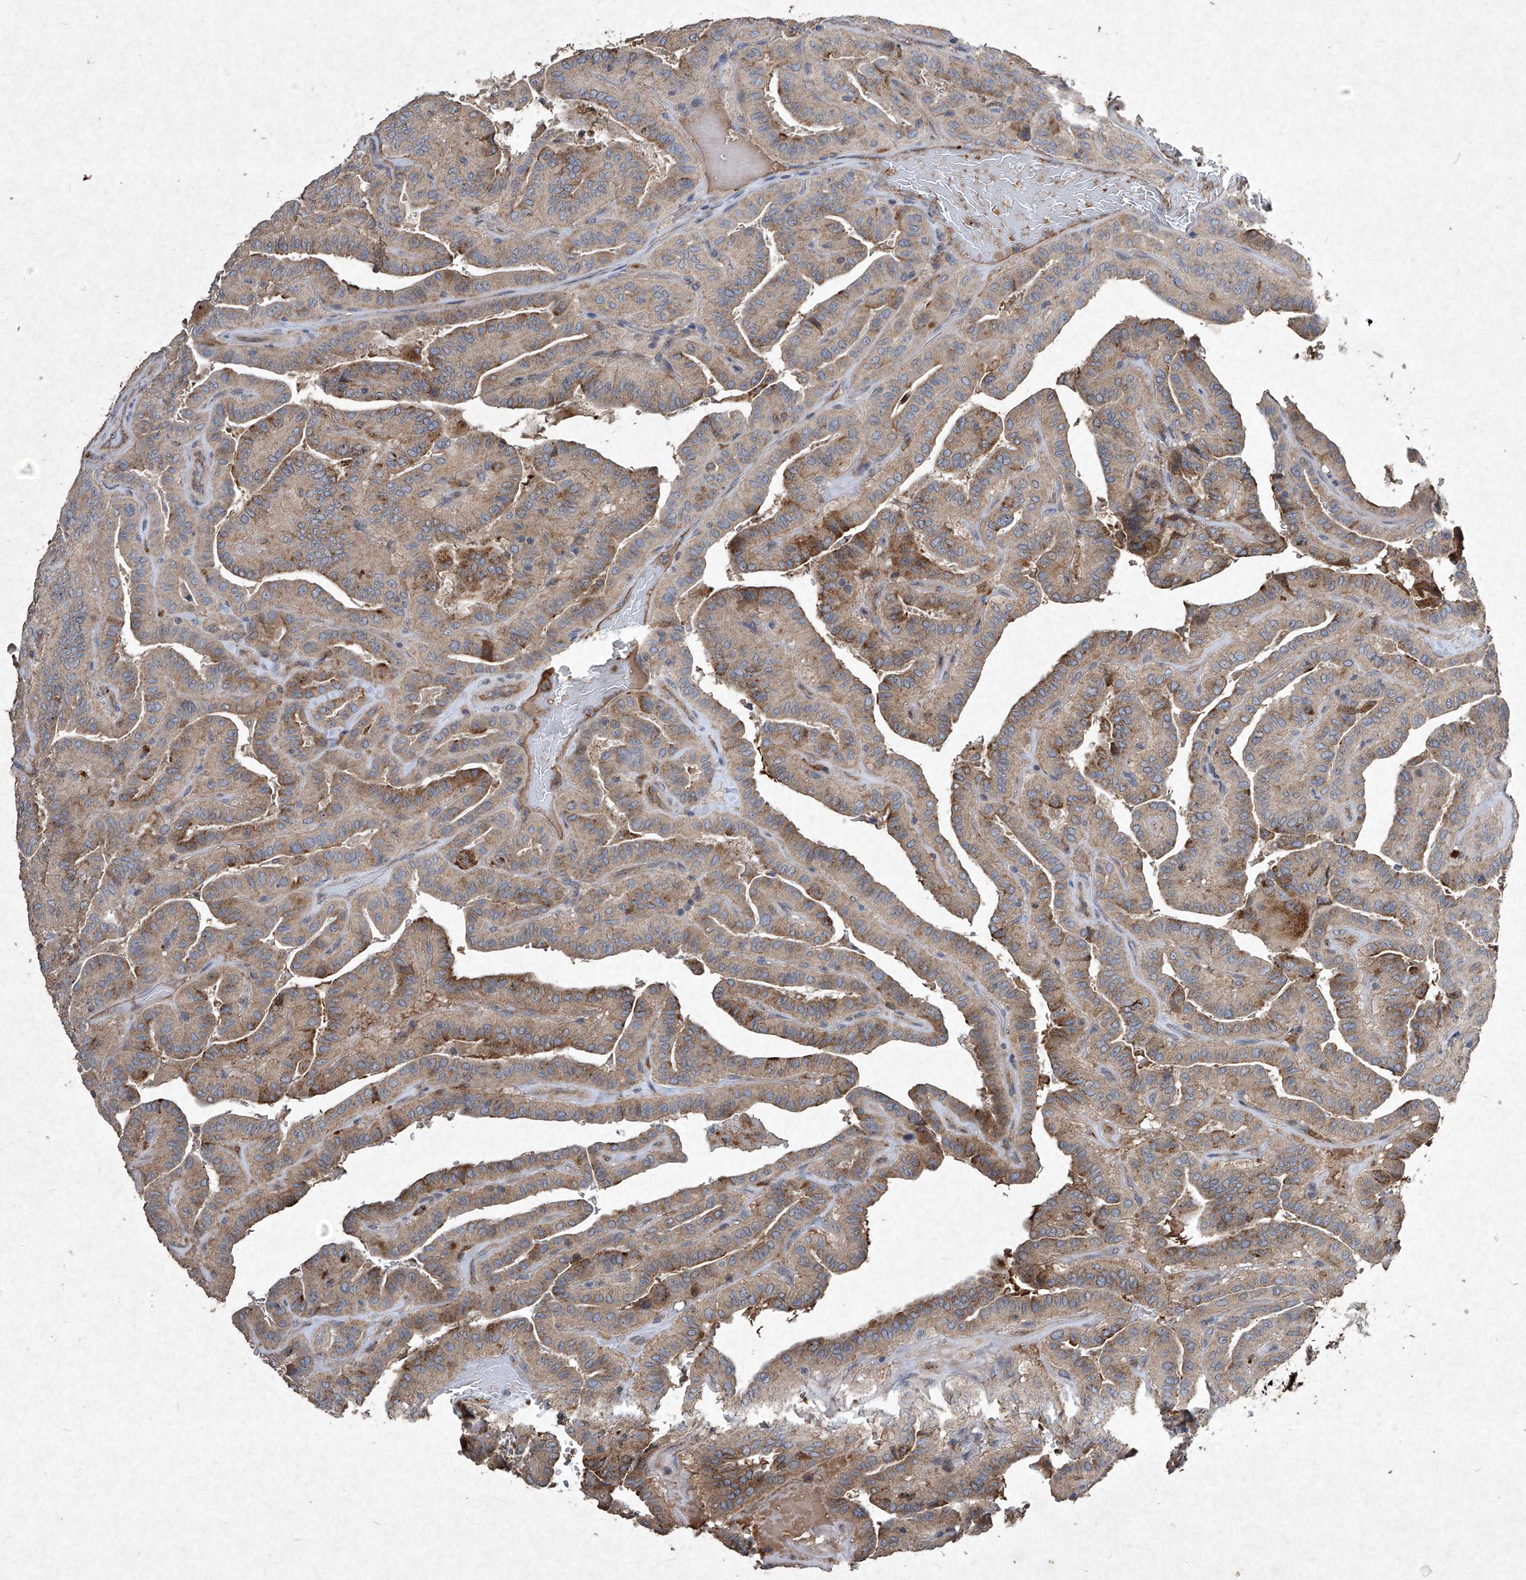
{"staining": {"intensity": "moderate", "quantity": ">75%", "location": "cytoplasmic/membranous"}, "tissue": "thyroid cancer", "cell_type": "Tumor cells", "image_type": "cancer", "snomed": [{"axis": "morphology", "description": "Papillary adenocarcinoma, NOS"}, {"axis": "topography", "description": "Thyroid gland"}], "caption": "A high-resolution photomicrograph shows immunohistochemistry staining of thyroid cancer, which exhibits moderate cytoplasmic/membranous expression in about >75% of tumor cells.", "gene": "MED16", "patient": {"sex": "male", "age": 77}}